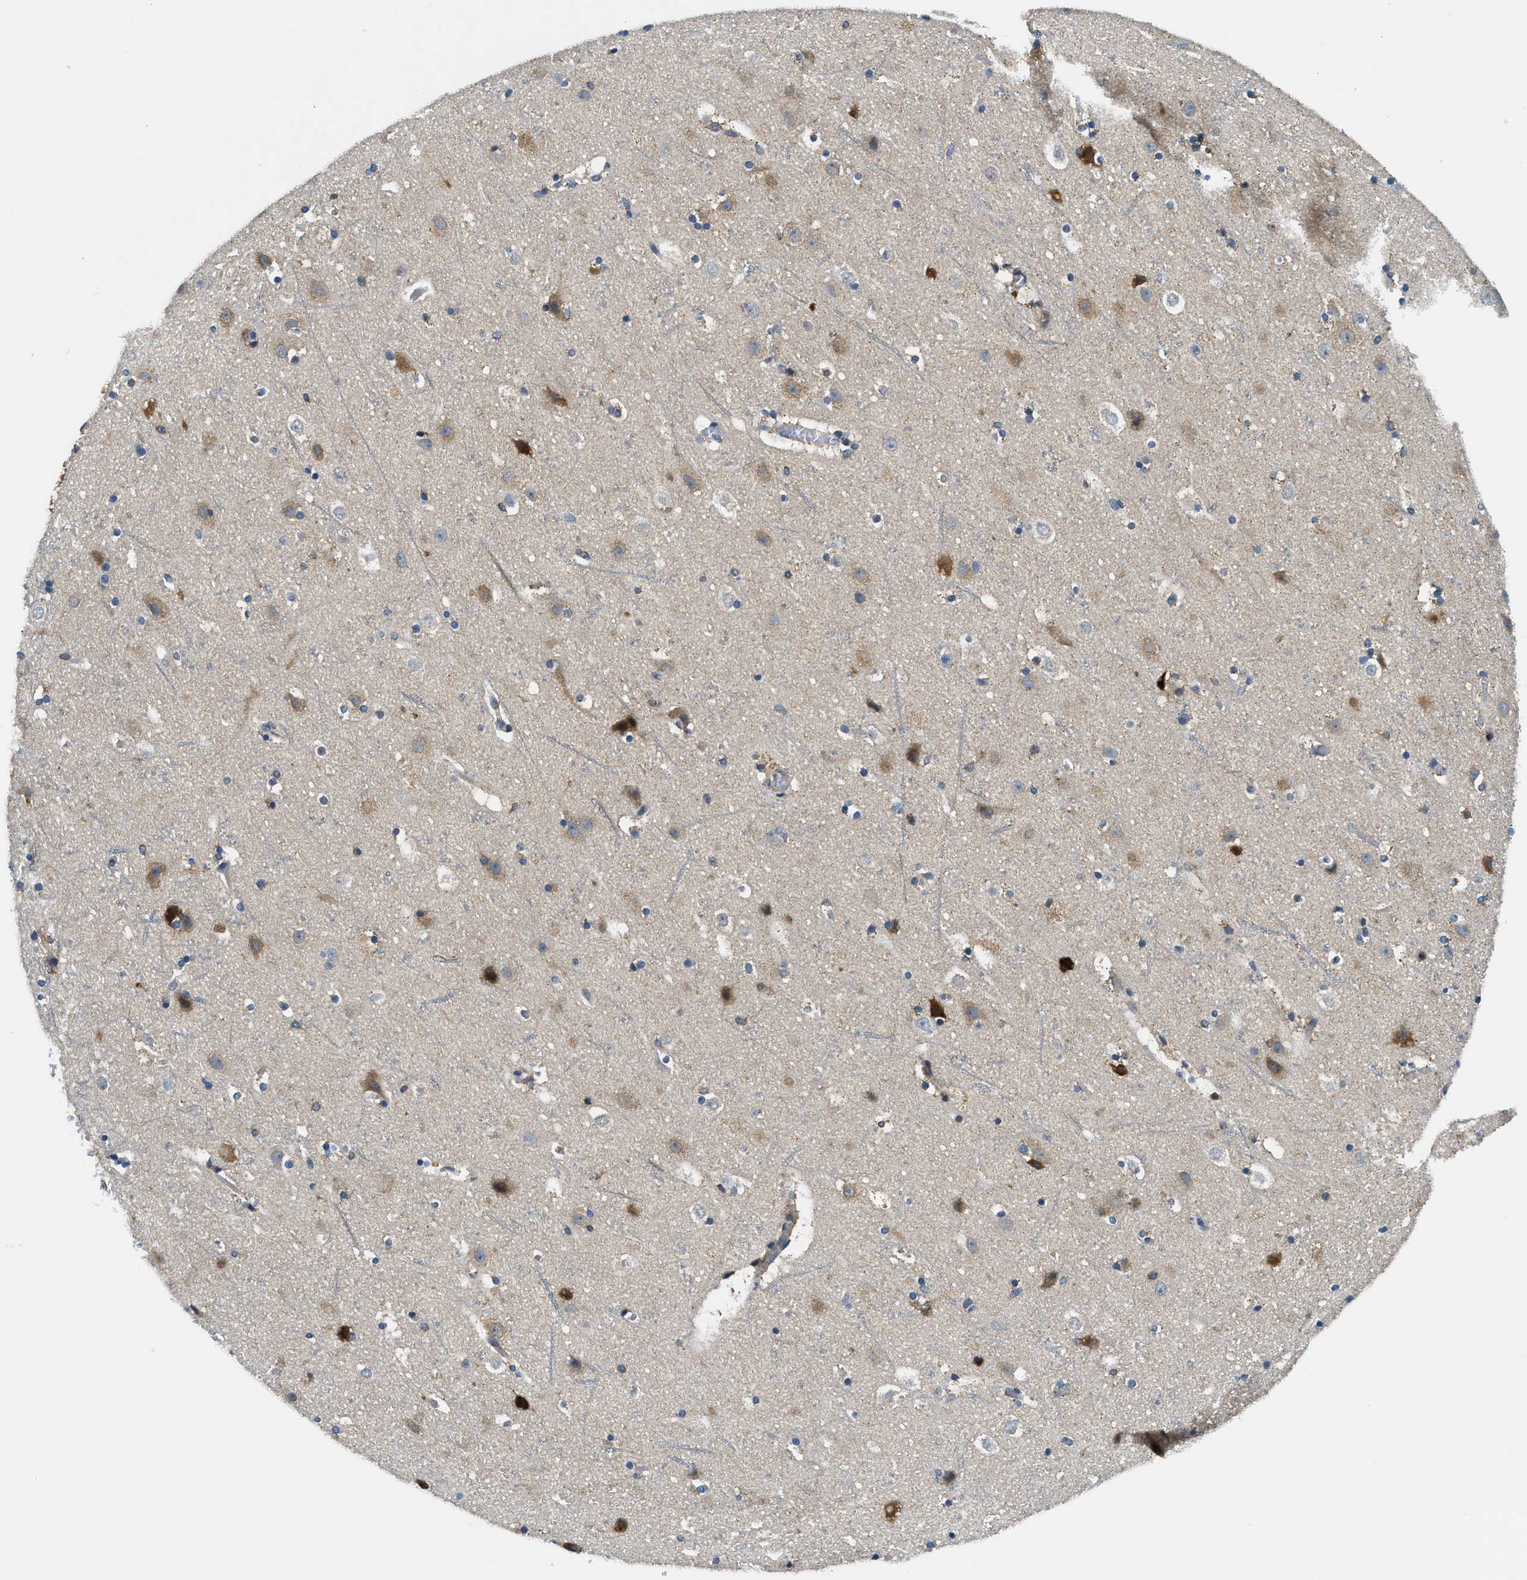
{"staining": {"intensity": "moderate", "quantity": "25%-75%", "location": "cytoplasmic/membranous"}, "tissue": "cerebral cortex", "cell_type": "Endothelial cells", "image_type": "normal", "snomed": [{"axis": "morphology", "description": "Normal tissue, NOS"}, {"axis": "topography", "description": "Cerebral cortex"}], "caption": "A photomicrograph of cerebral cortex stained for a protein reveals moderate cytoplasmic/membranous brown staining in endothelial cells.", "gene": "LPIN2", "patient": {"sex": "male", "age": 45}}